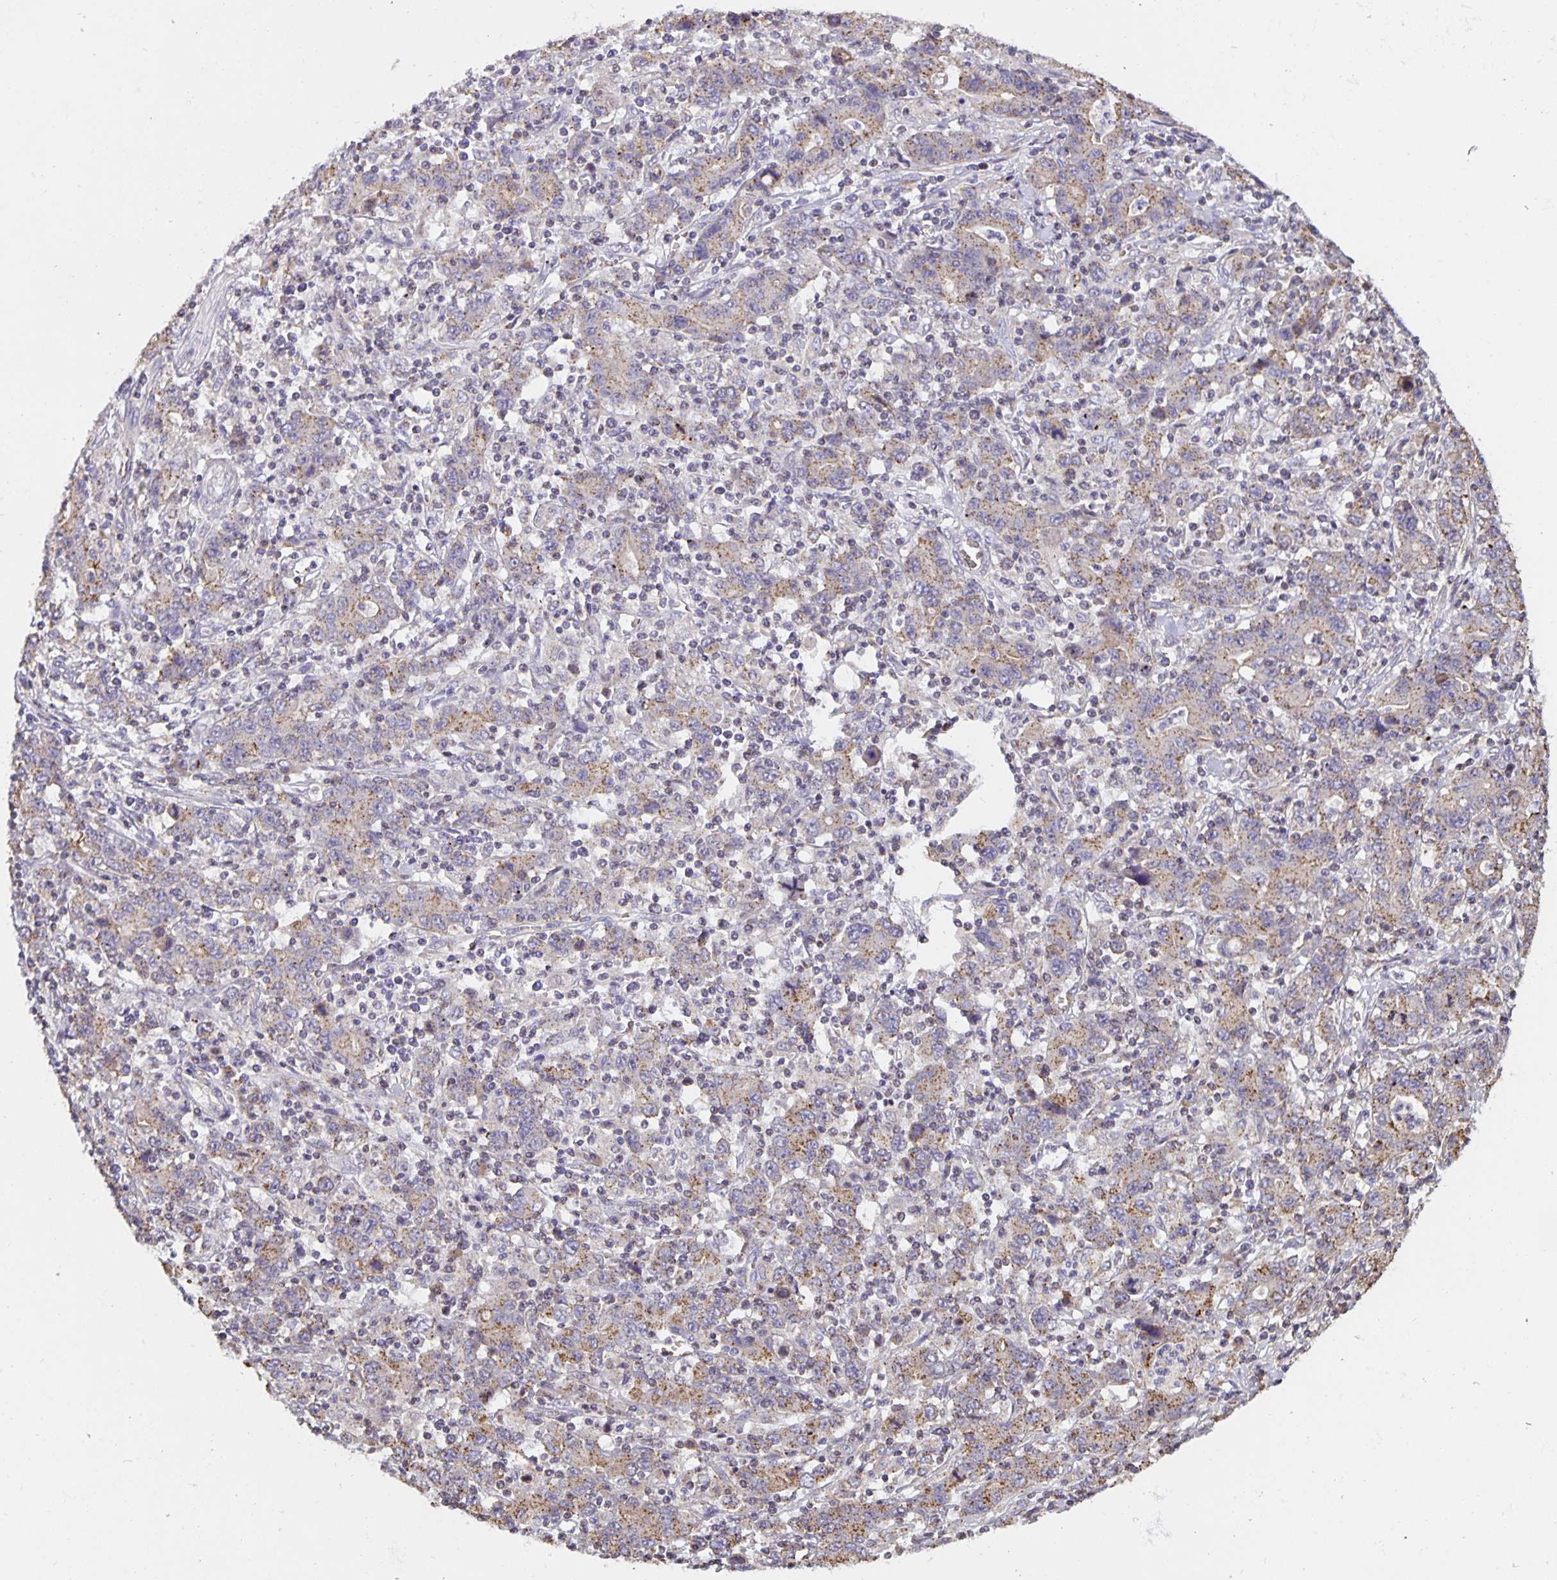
{"staining": {"intensity": "moderate", "quantity": "25%-75%", "location": "cytoplasmic/membranous"}, "tissue": "stomach cancer", "cell_type": "Tumor cells", "image_type": "cancer", "snomed": [{"axis": "morphology", "description": "Adenocarcinoma, NOS"}, {"axis": "topography", "description": "Stomach, upper"}], "caption": "A photomicrograph of human adenocarcinoma (stomach) stained for a protein exhibits moderate cytoplasmic/membranous brown staining in tumor cells.", "gene": "TMEM71", "patient": {"sex": "male", "age": 69}}